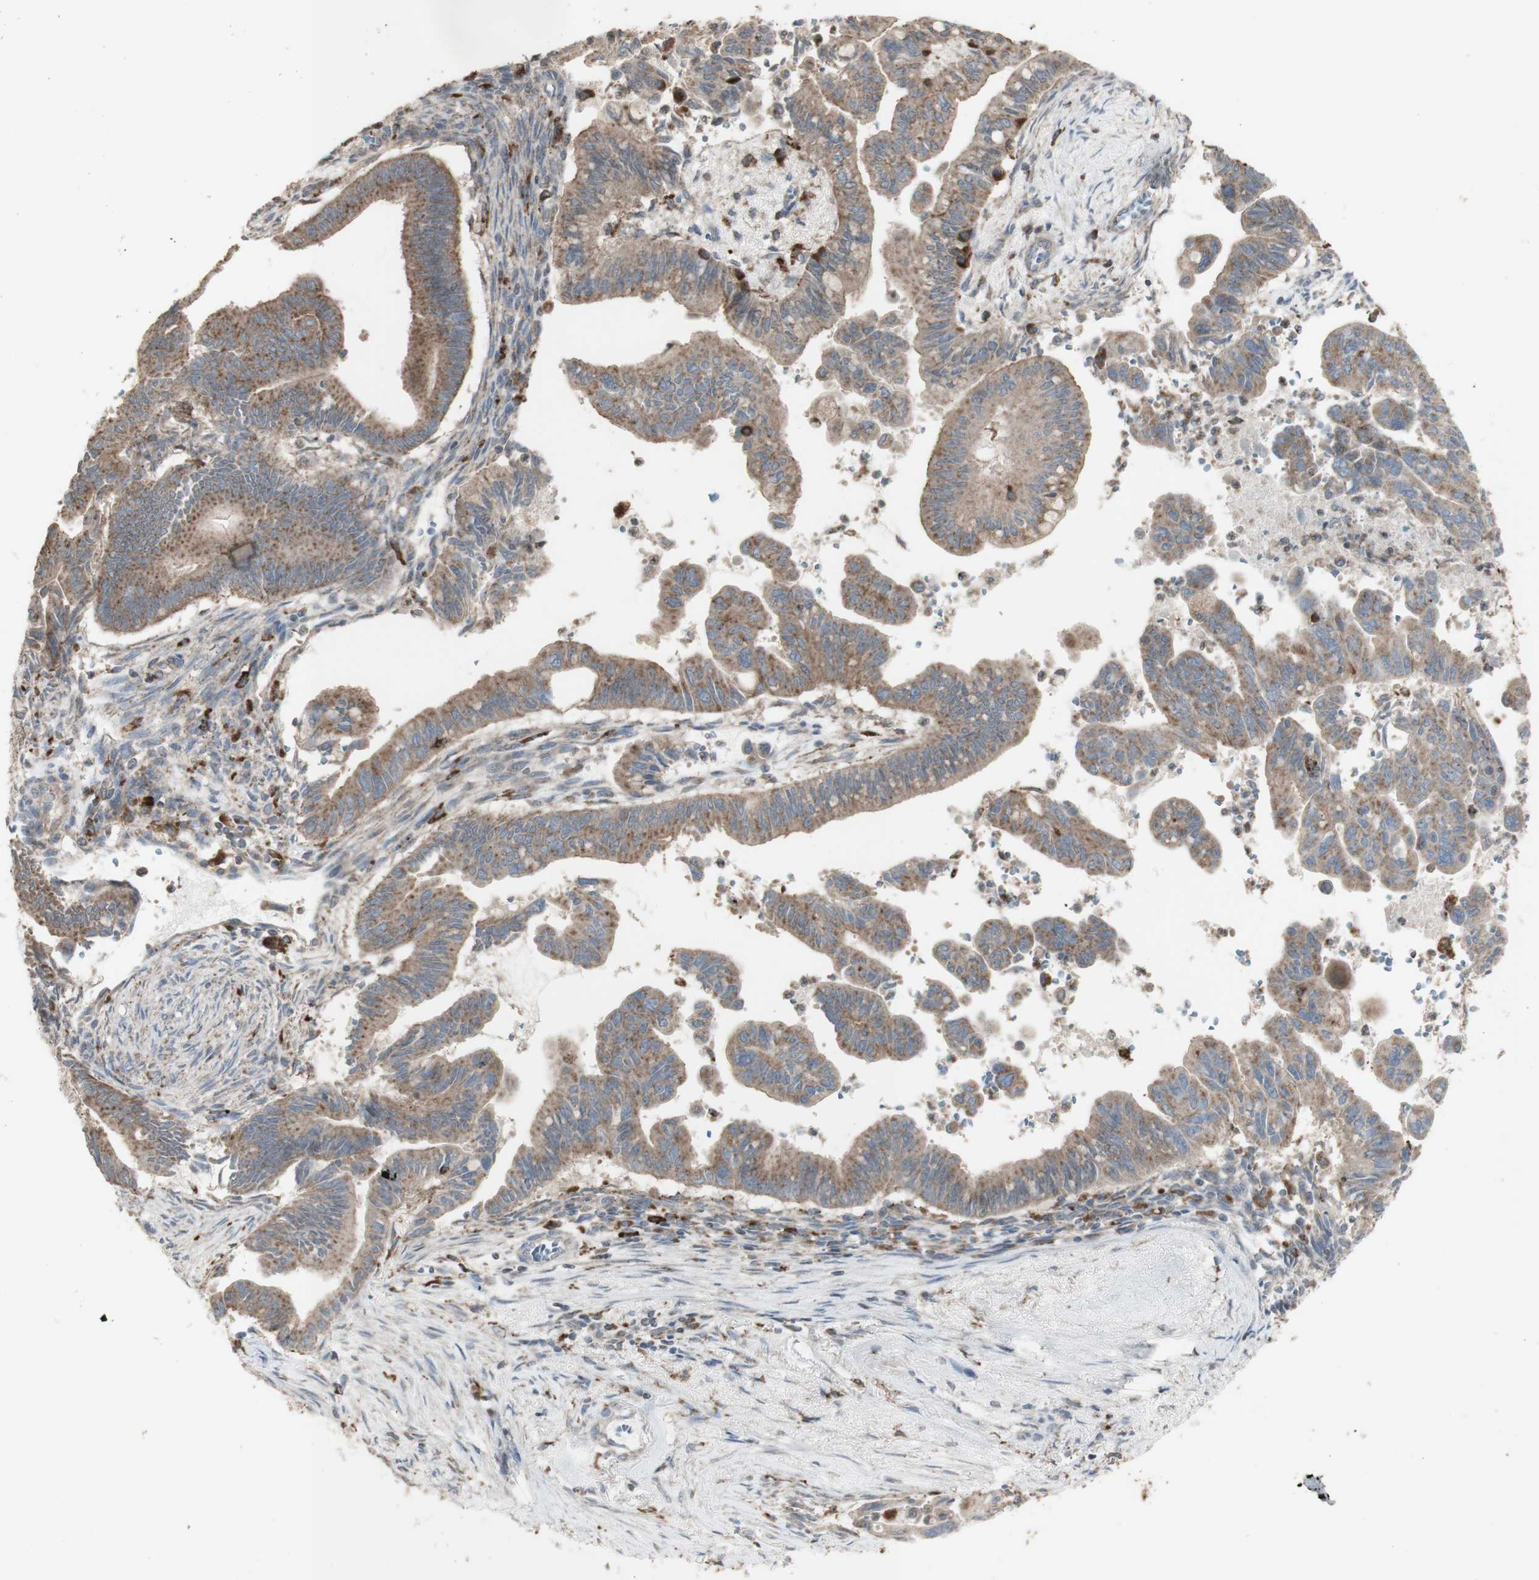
{"staining": {"intensity": "moderate", "quantity": ">75%", "location": "cytoplasmic/membranous"}, "tissue": "pancreatic cancer", "cell_type": "Tumor cells", "image_type": "cancer", "snomed": [{"axis": "morphology", "description": "Adenocarcinoma, NOS"}, {"axis": "topography", "description": "Pancreas"}], "caption": "Protein staining shows moderate cytoplasmic/membranous staining in approximately >75% of tumor cells in adenocarcinoma (pancreatic).", "gene": "ATP6V1E1", "patient": {"sex": "male", "age": 70}}